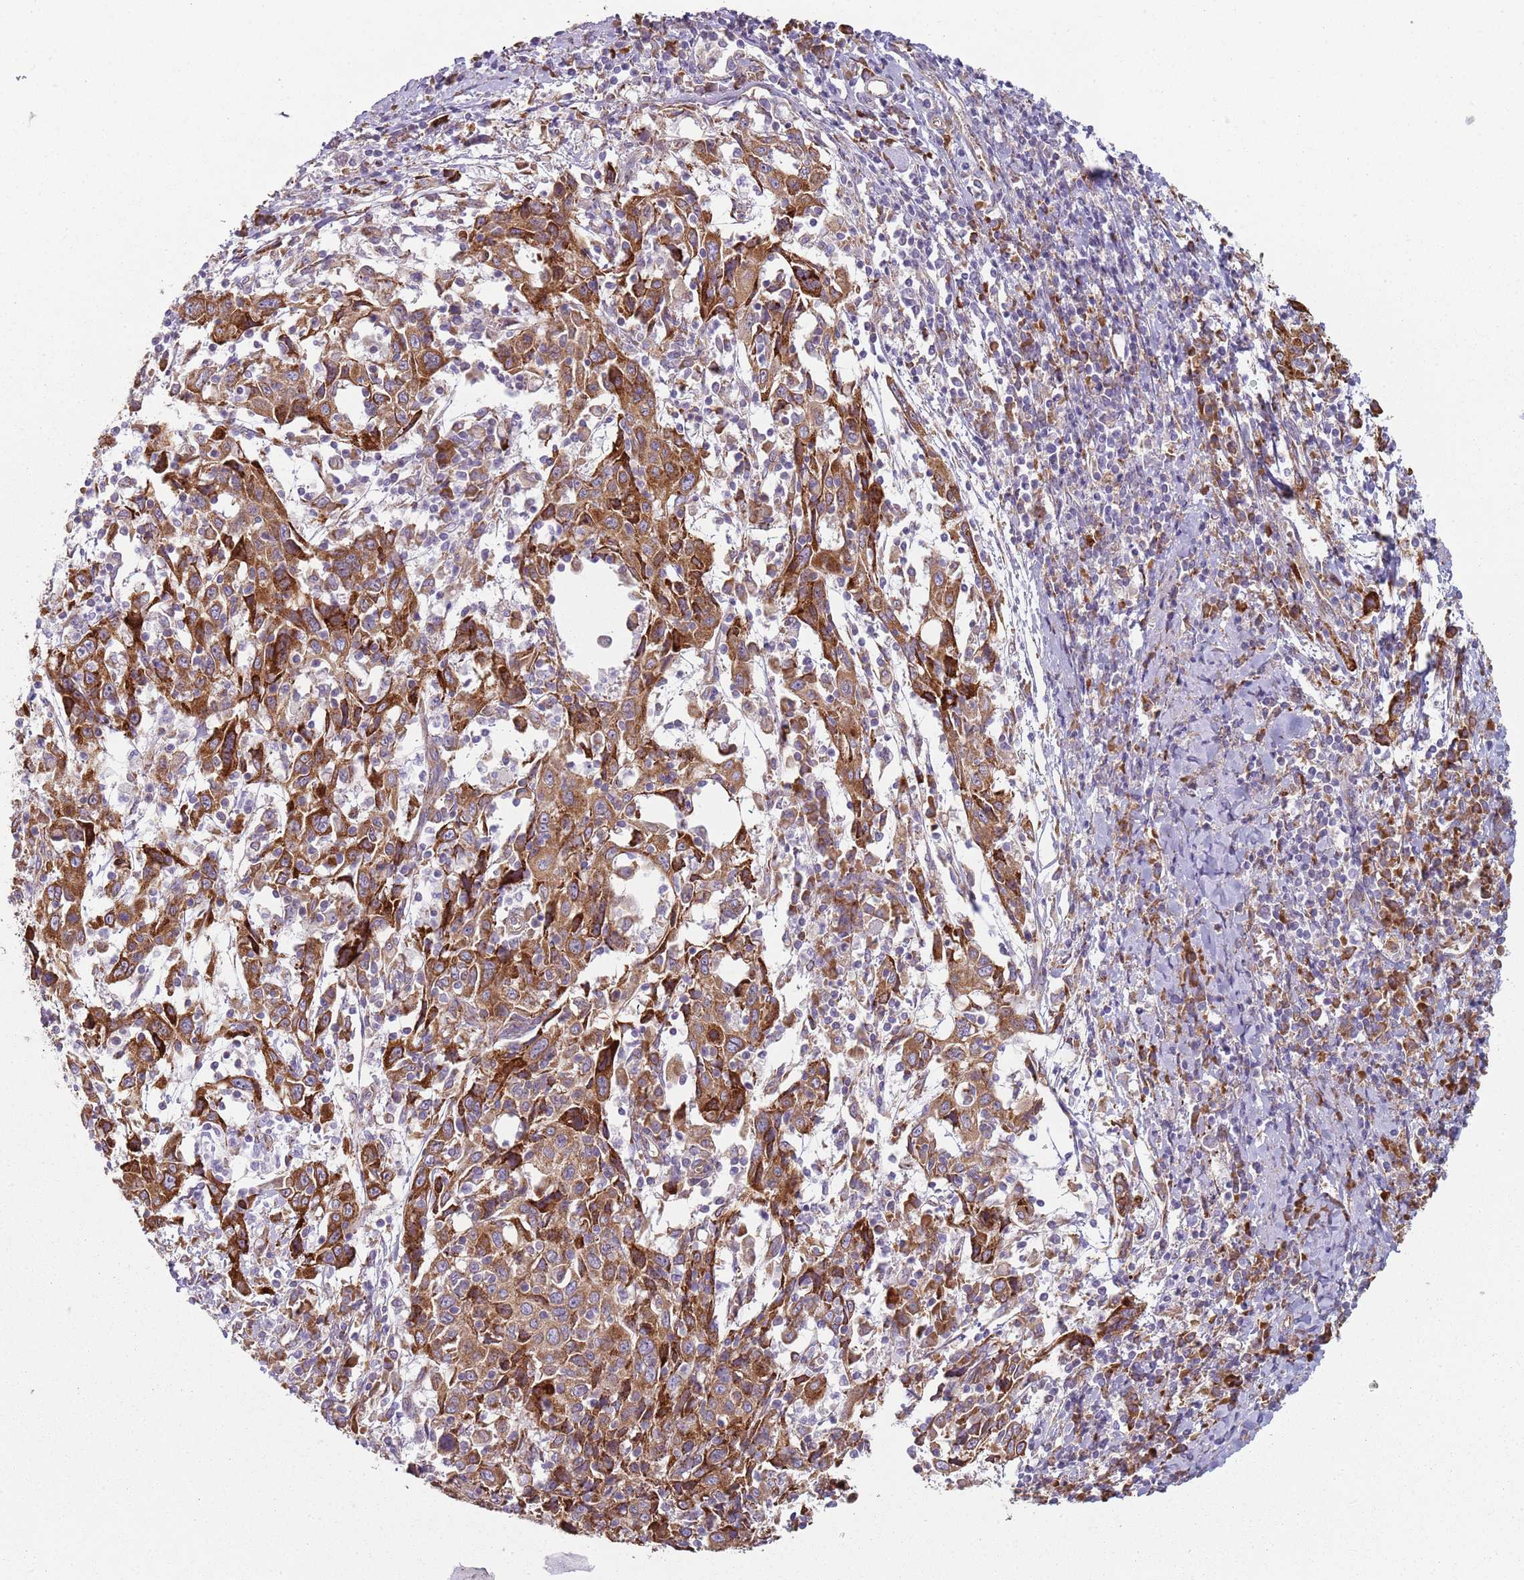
{"staining": {"intensity": "moderate", "quantity": ">75%", "location": "cytoplasmic/membranous"}, "tissue": "cervical cancer", "cell_type": "Tumor cells", "image_type": "cancer", "snomed": [{"axis": "morphology", "description": "Squamous cell carcinoma, NOS"}, {"axis": "topography", "description": "Cervix"}], "caption": "This photomicrograph shows cervical squamous cell carcinoma stained with immunohistochemistry to label a protein in brown. The cytoplasmic/membranous of tumor cells show moderate positivity for the protein. Nuclei are counter-stained blue.", "gene": "SPATA2", "patient": {"sex": "female", "age": 46}}